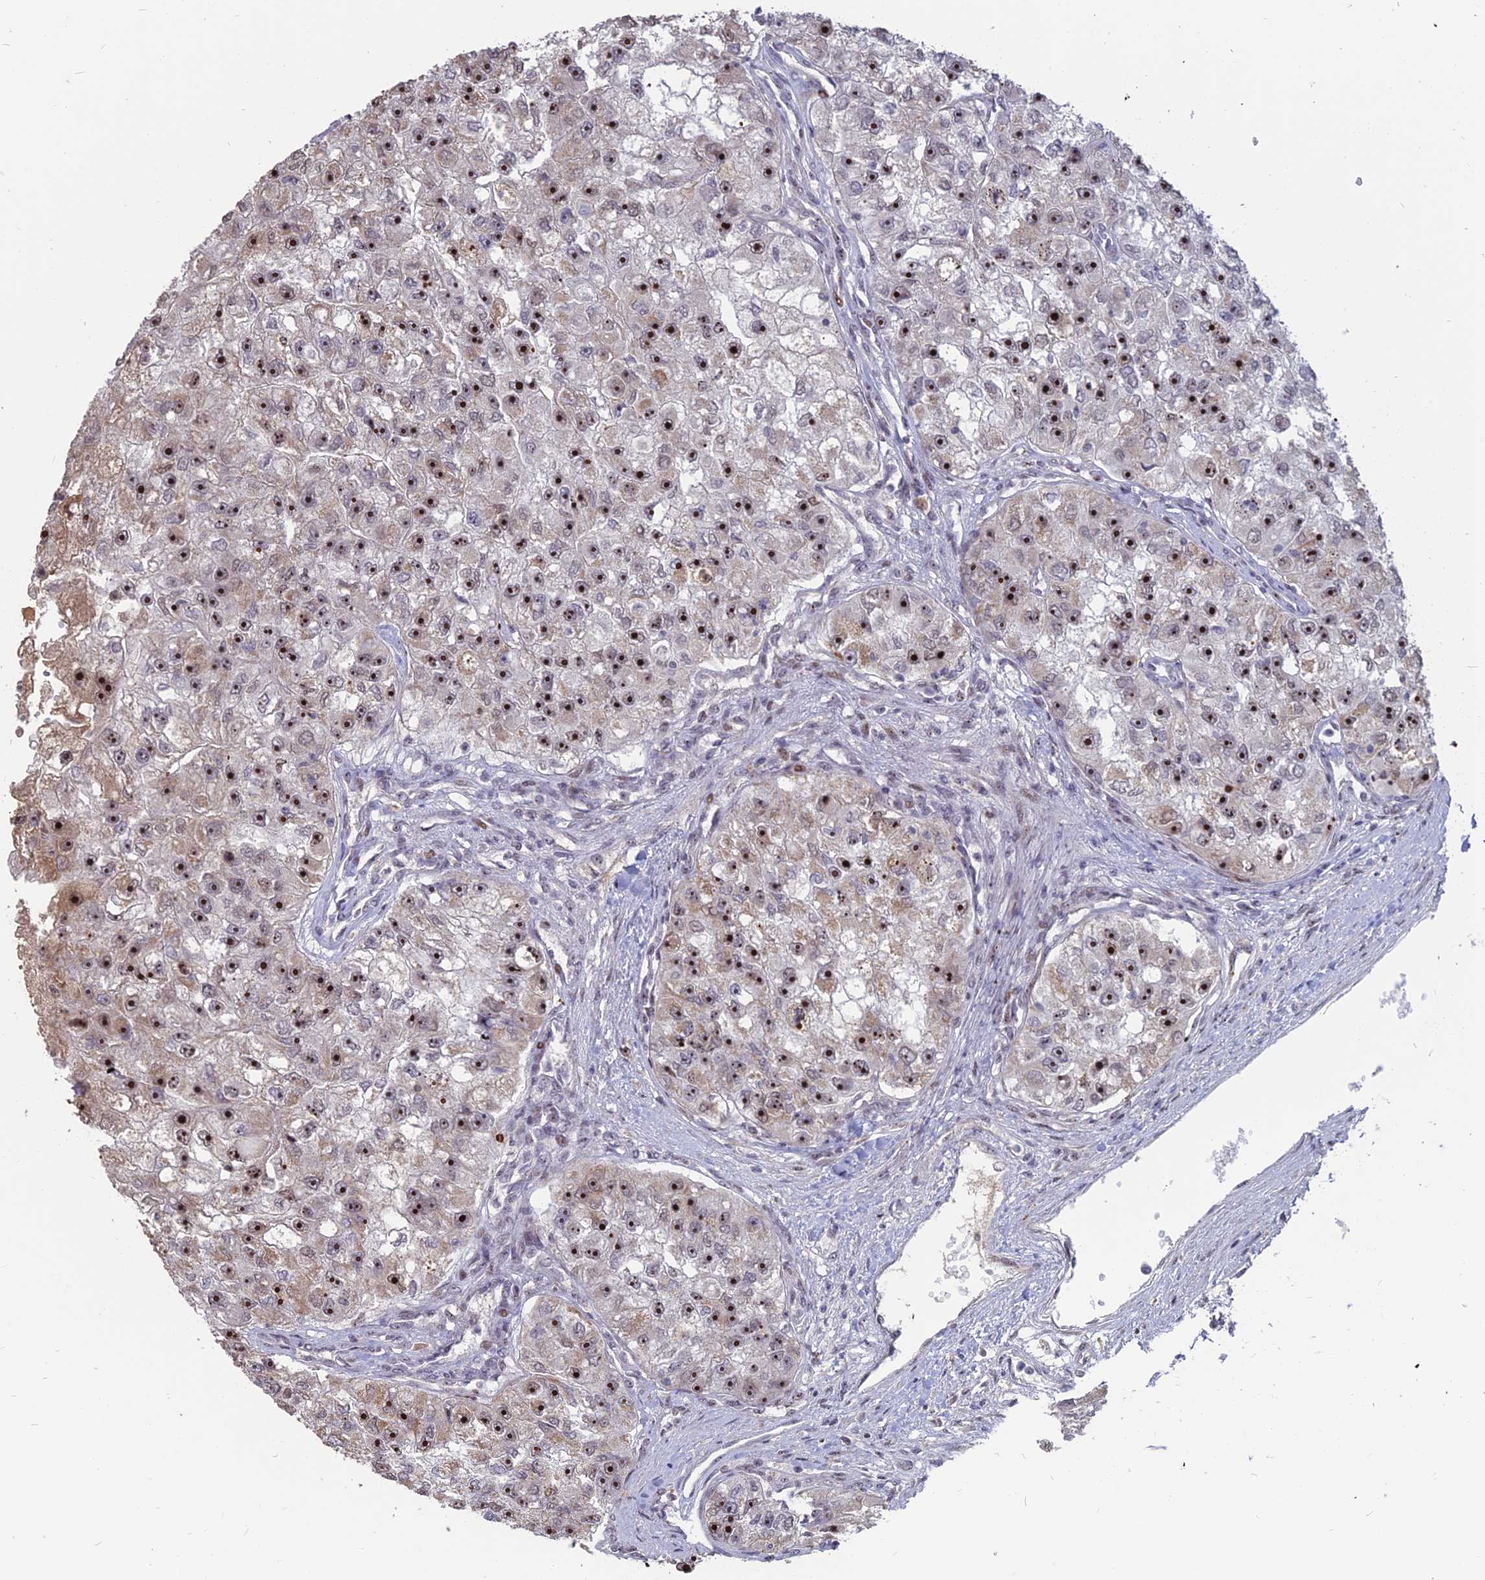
{"staining": {"intensity": "strong", "quantity": ">75%", "location": "nuclear"}, "tissue": "renal cancer", "cell_type": "Tumor cells", "image_type": "cancer", "snomed": [{"axis": "morphology", "description": "Adenocarcinoma, NOS"}, {"axis": "topography", "description": "Kidney"}], "caption": "Immunohistochemistry staining of adenocarcinoma (renal), which shows high levels of strong nuclear positivity in about >75% of tumor cells indicating strong nuclear protein positivity. The staining was performed using DAB (brown) for protein detection and nuclei were counterstained in hematoxylin (blue).", "gene": "FAM131A", "patient": {"sex": "male", "age": 63}}